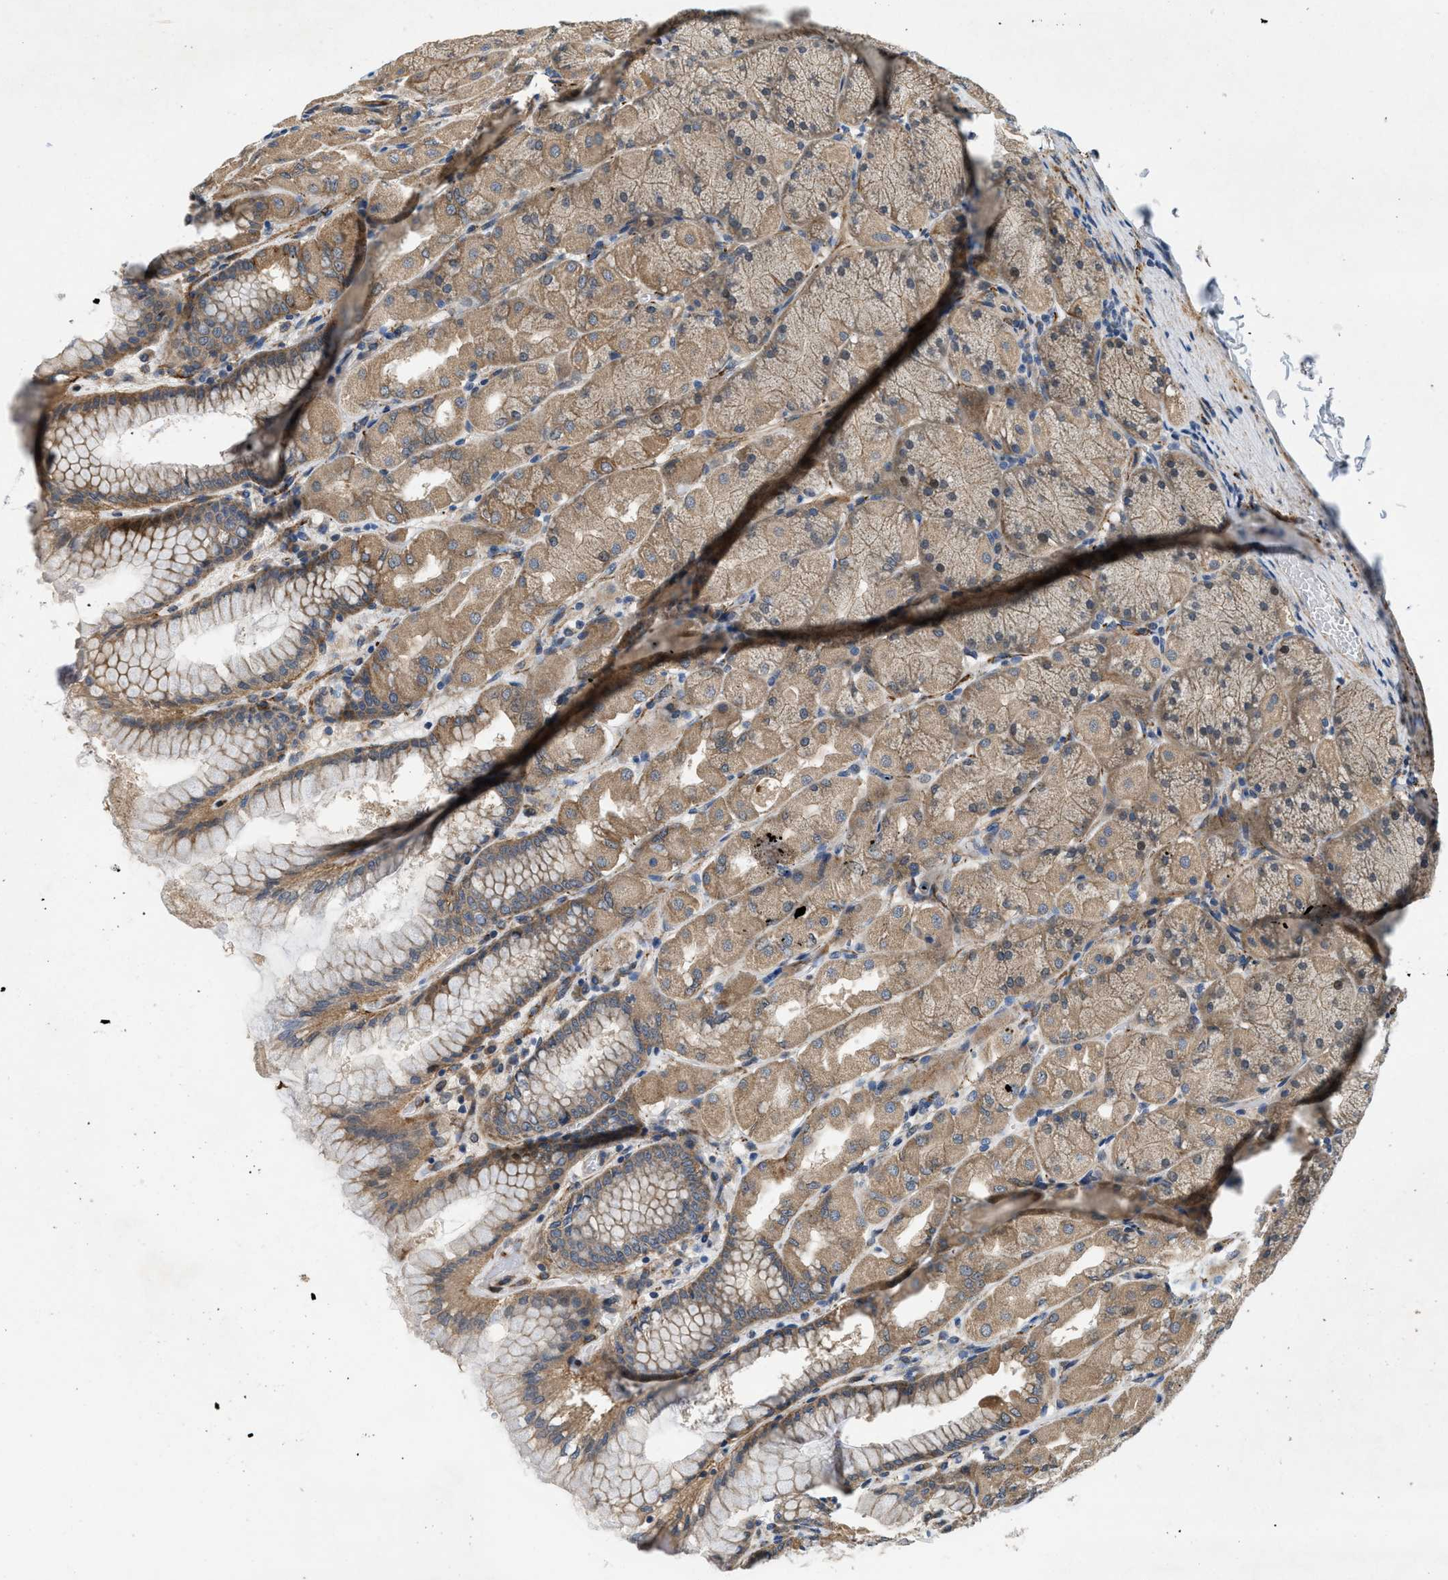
{"staining": {"intensity": "weak", "quantity": ">75%", "location": "cytoplasmic/membranous"}, "tissue": "stomach", "cell_type": "Glandular cells", "image_type": "normal", "snomed": [{"axis": "morphology", "description": "Normal tissue, NOS"}, {"axis": "topography", "description": "Stomach, upper"}], "caption": "Protein staining reveals weak cytoplasmic/membranous expression in about >75% of glandular cells in benign stomach. (DAB (3,3'-diaminobenzidine) = brown stain, brightfield microscopy at high magnification).", "gene": "ZNF599", "patient": {"sex": "female", "age": 56}}